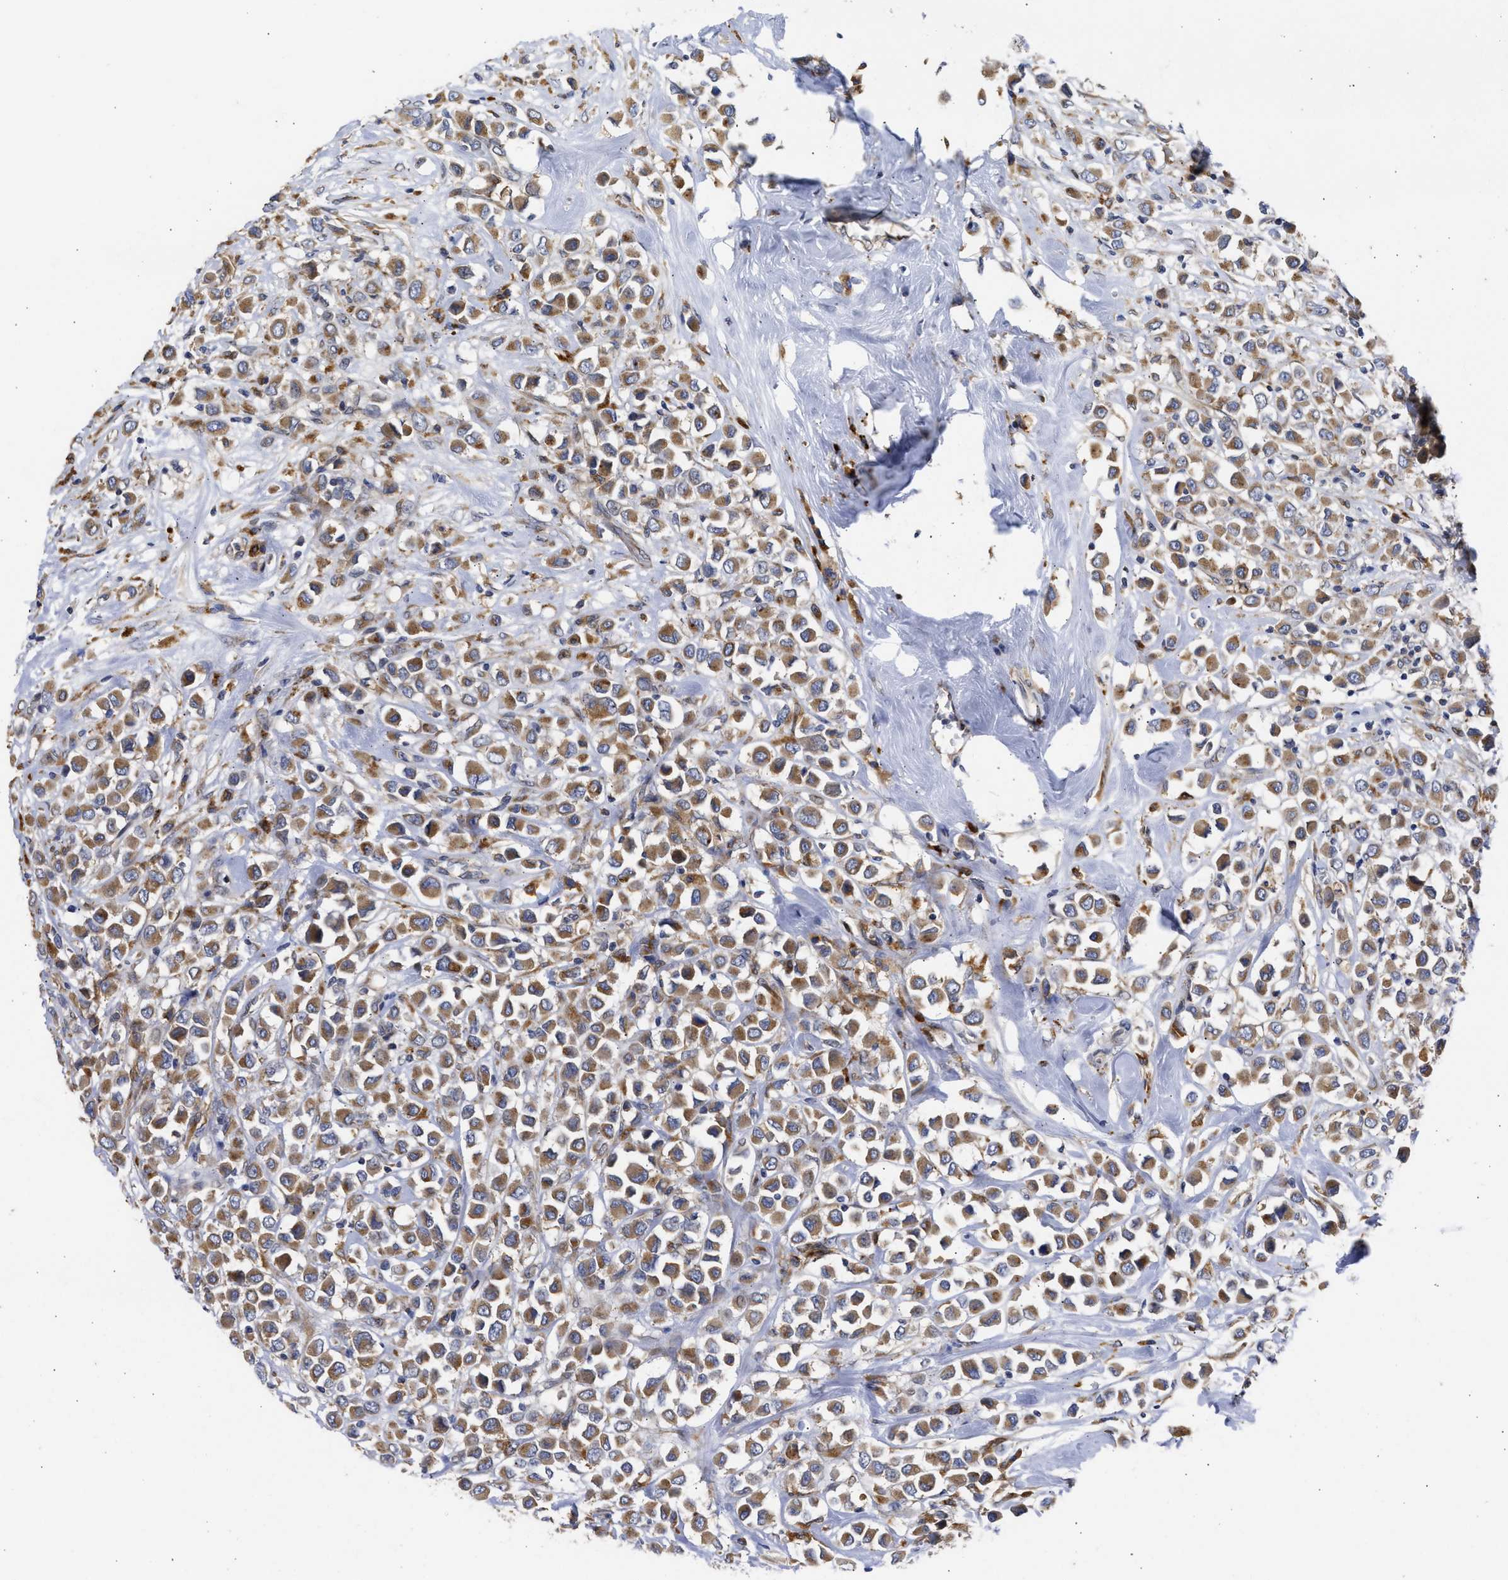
{"staining": {"intensity": "moderate", "quantity": ">75%", "location": "cytoplasmic/membranous"}, "tissue": "breast cancer", "cell_type": "Tumor cells", "image_type": "cancer", "snomed": [{"axis": "morphology", "description": "Duct carcinoma"}, {"axis": "topography", "description": "Breast"}], "caption": "High-magnification brightfield microscopy of breast invasive ductal carcinoma stained with DAB (3,3'-diaminobenzidine) (brown) and counterstained with hematoxylin (blue). tumor cells exhibit moderate cytoplasmic/membranous staining is present in approximately>75% of cells. The staining was performed using DAB to visualize the protein expression in brown, while the nuclei were stained in blue with hematoxylin (Magnification: 20x).", "gene": "TMED1", "patient": {"sex": "female", "age": 61}}